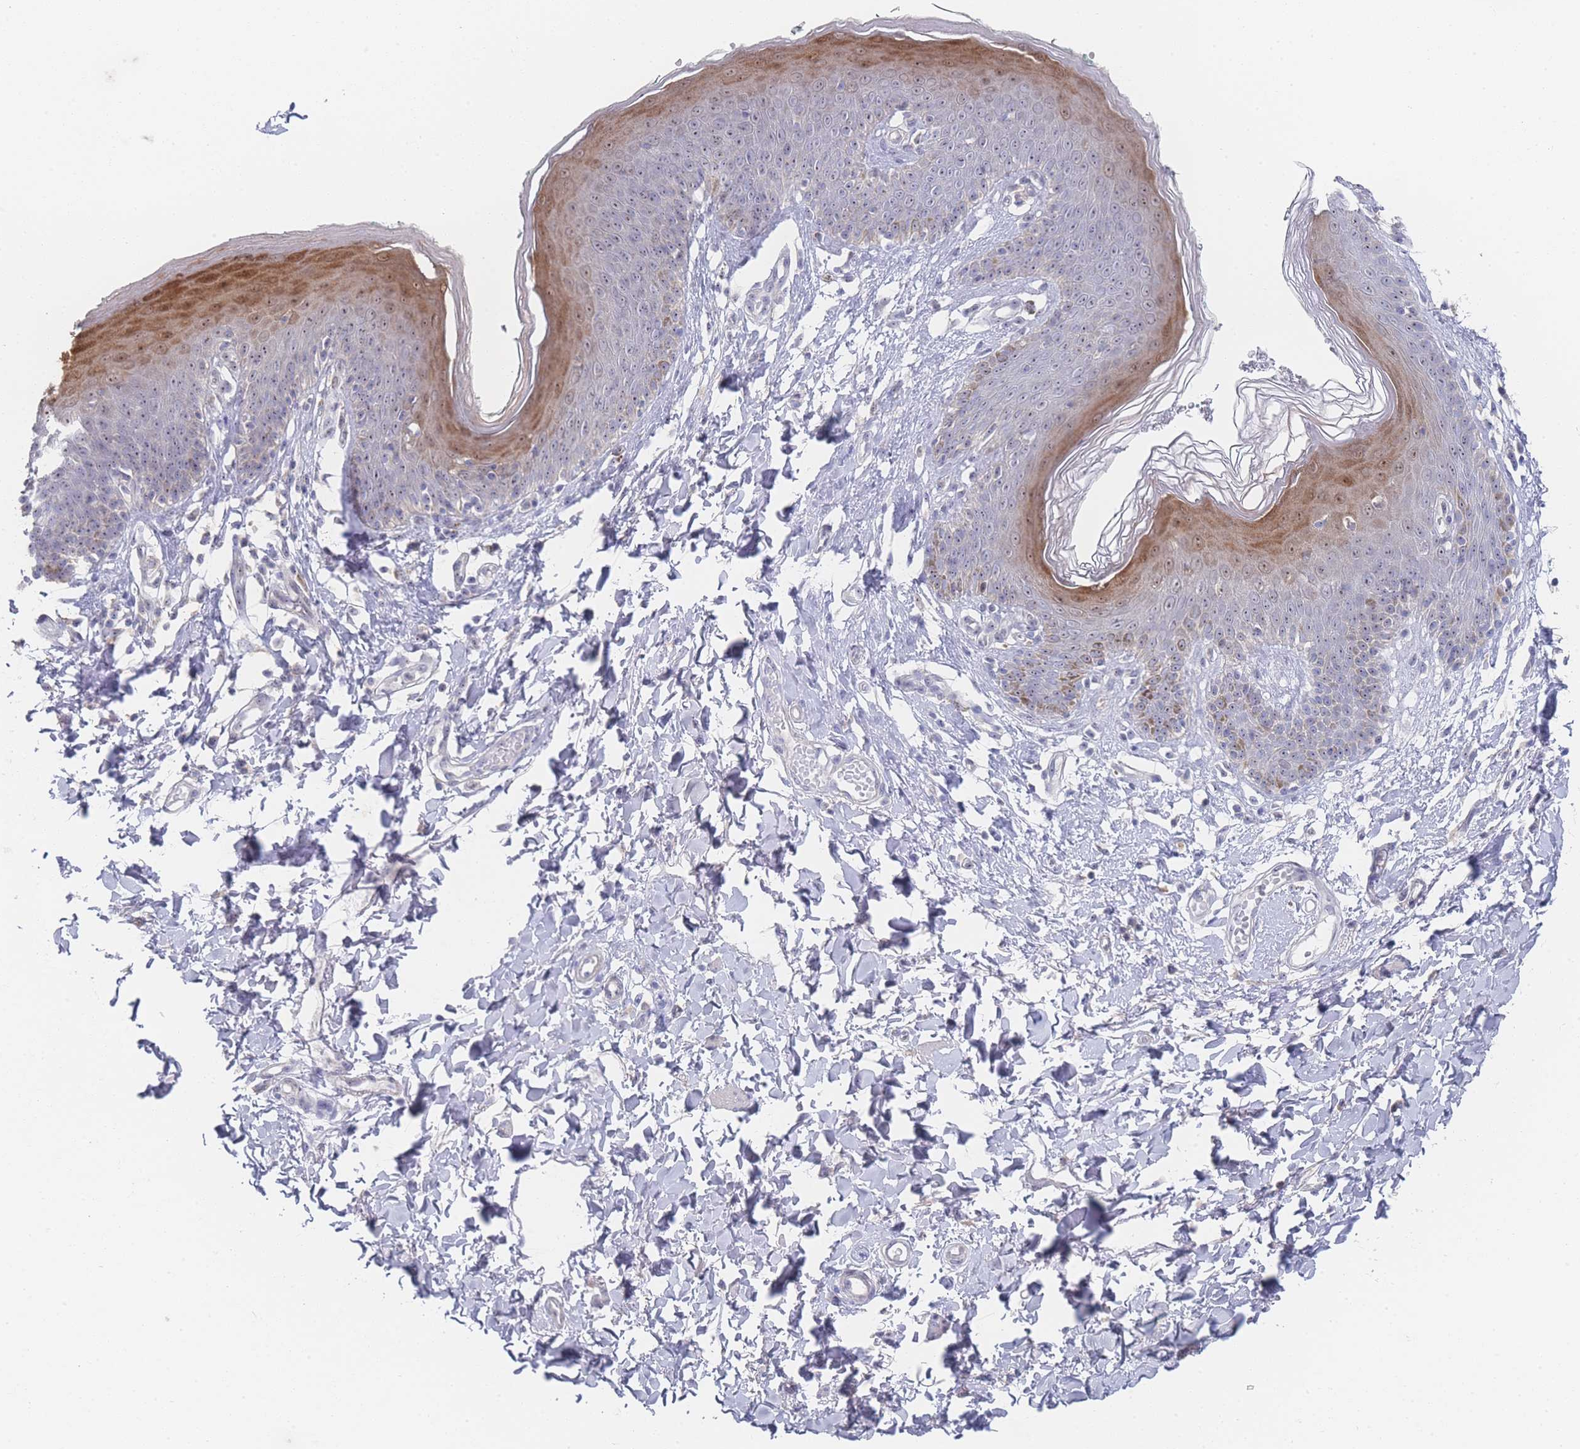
{"staining": {"intensity": "moderate", "quantity": "25%-75%", "location": "cytoplasmic/membranous,nuclear"}, "tissue": "skin", "cell_type": "Epidermal cells", "image_type": "normal", "snomed": [{"axis": "morphology", "description": "Normal tissue, NOS"}, {"axis": "topography", "description": "Vulva"}], "caption": "Immunohistochemical staining of unremarkable human skin shows 25%-75% levels of moderate cytoplasmic/membranous,nuclear protein expression in about 25%-75% of epidermal cells. (brown staining indicates protein expression, while blue staining denotes nuclei).", "gene": "ZNF142", "patient": {"sex": "female", "age": 66}}